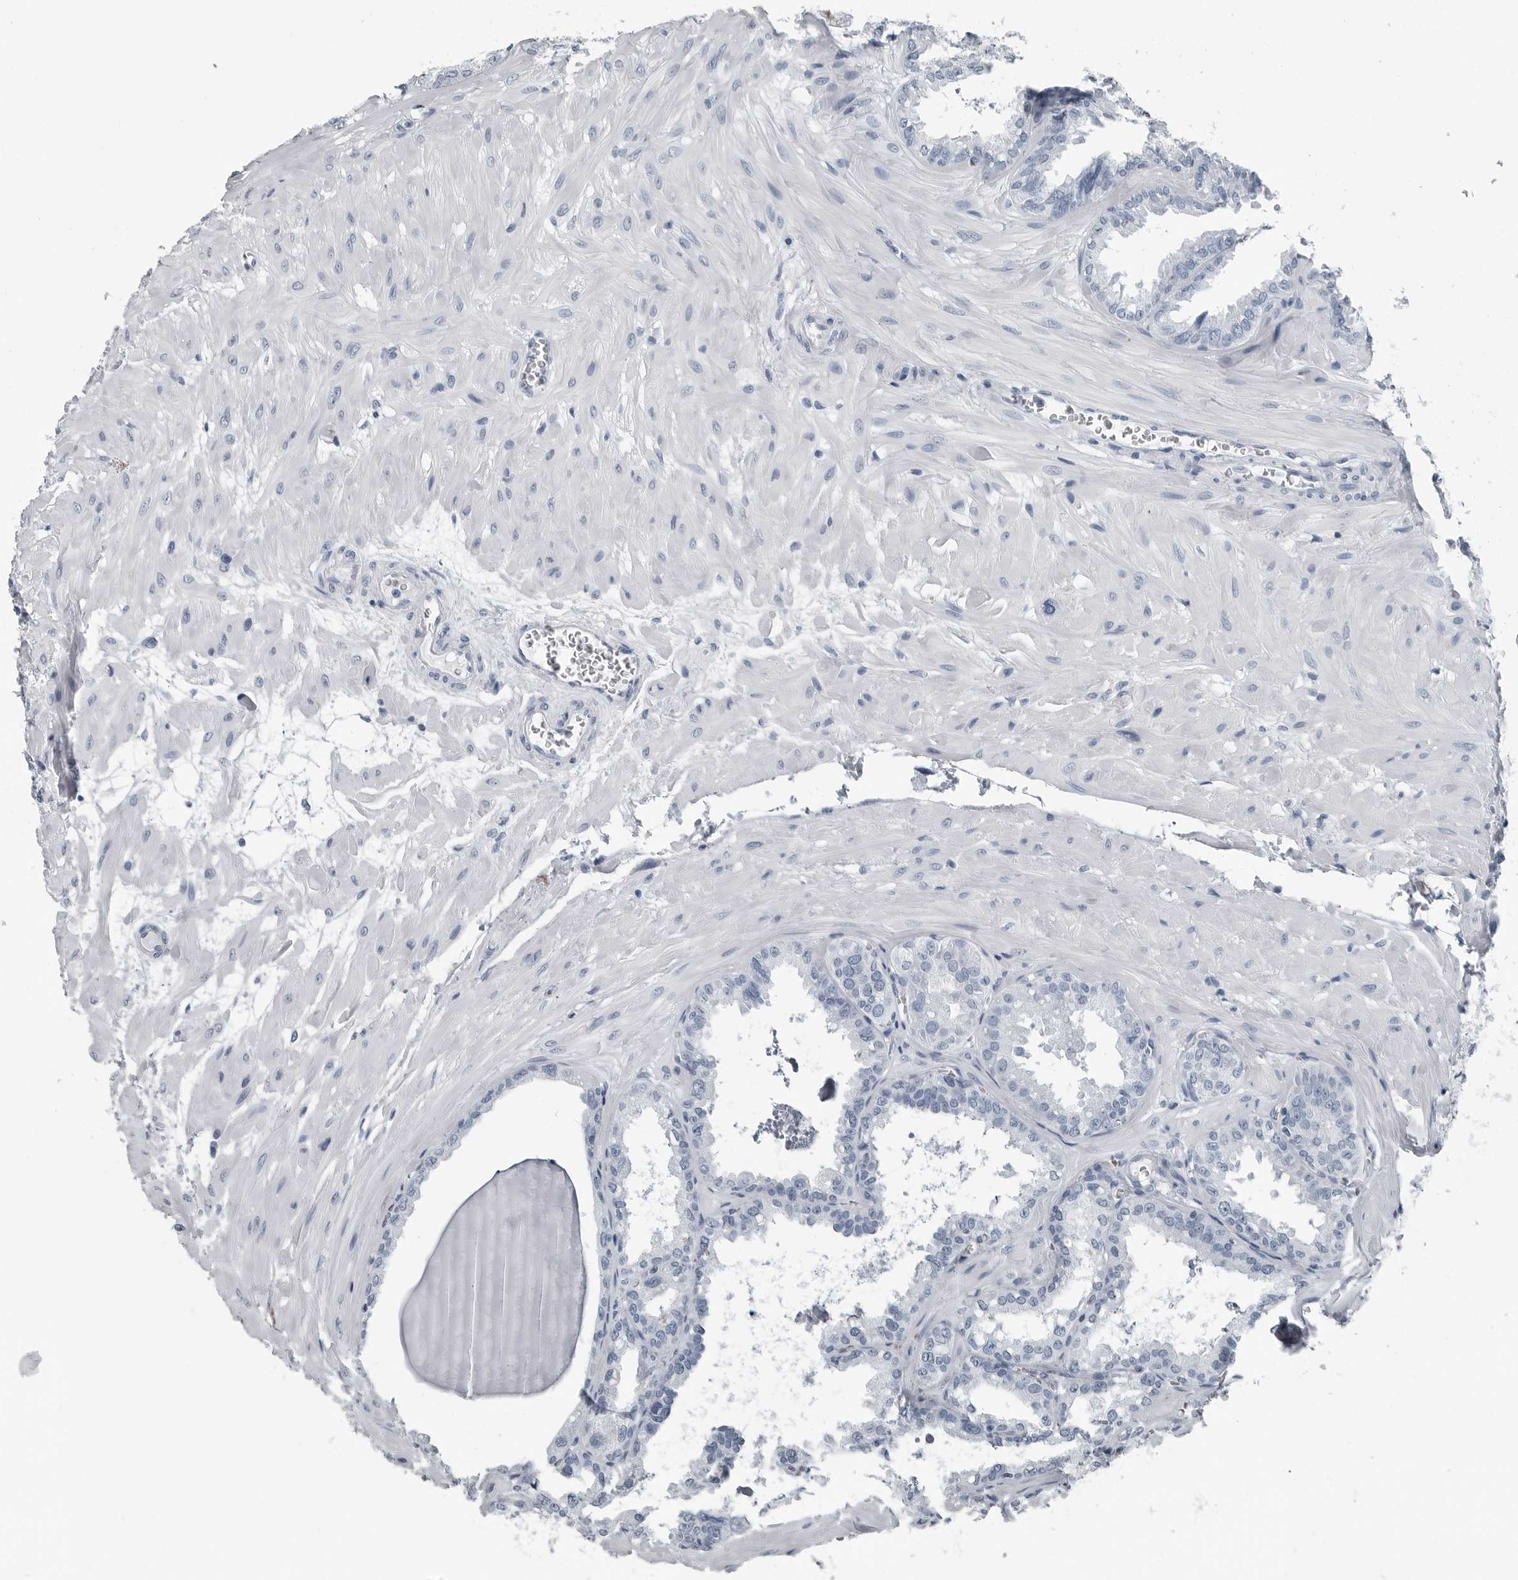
{"staining": {"intensity": "negative", "quantity": "none", "location": "none"}, "tissue": "seminal vesicle", "cell_type": "Glandular cells", "image_type": "normal", "snomed": [{"axis": "morphology", "description": "Normal tissue, NOS"}, {"axis": "topography", "description": "Prostate"}, {"axis": "topography", "description": "Seminal veicle"}], "caption": "Protein analysis of benign seminal vesicle displays no significant expression in glandular cells. The staining was performed using DAB to visualize the protein expression in brown, while the nuclei were stained in blue with hematoxylin (Magnification: 20x).", "gene": "SPINK1", "patient": {"sex": "male", "age": 51}}